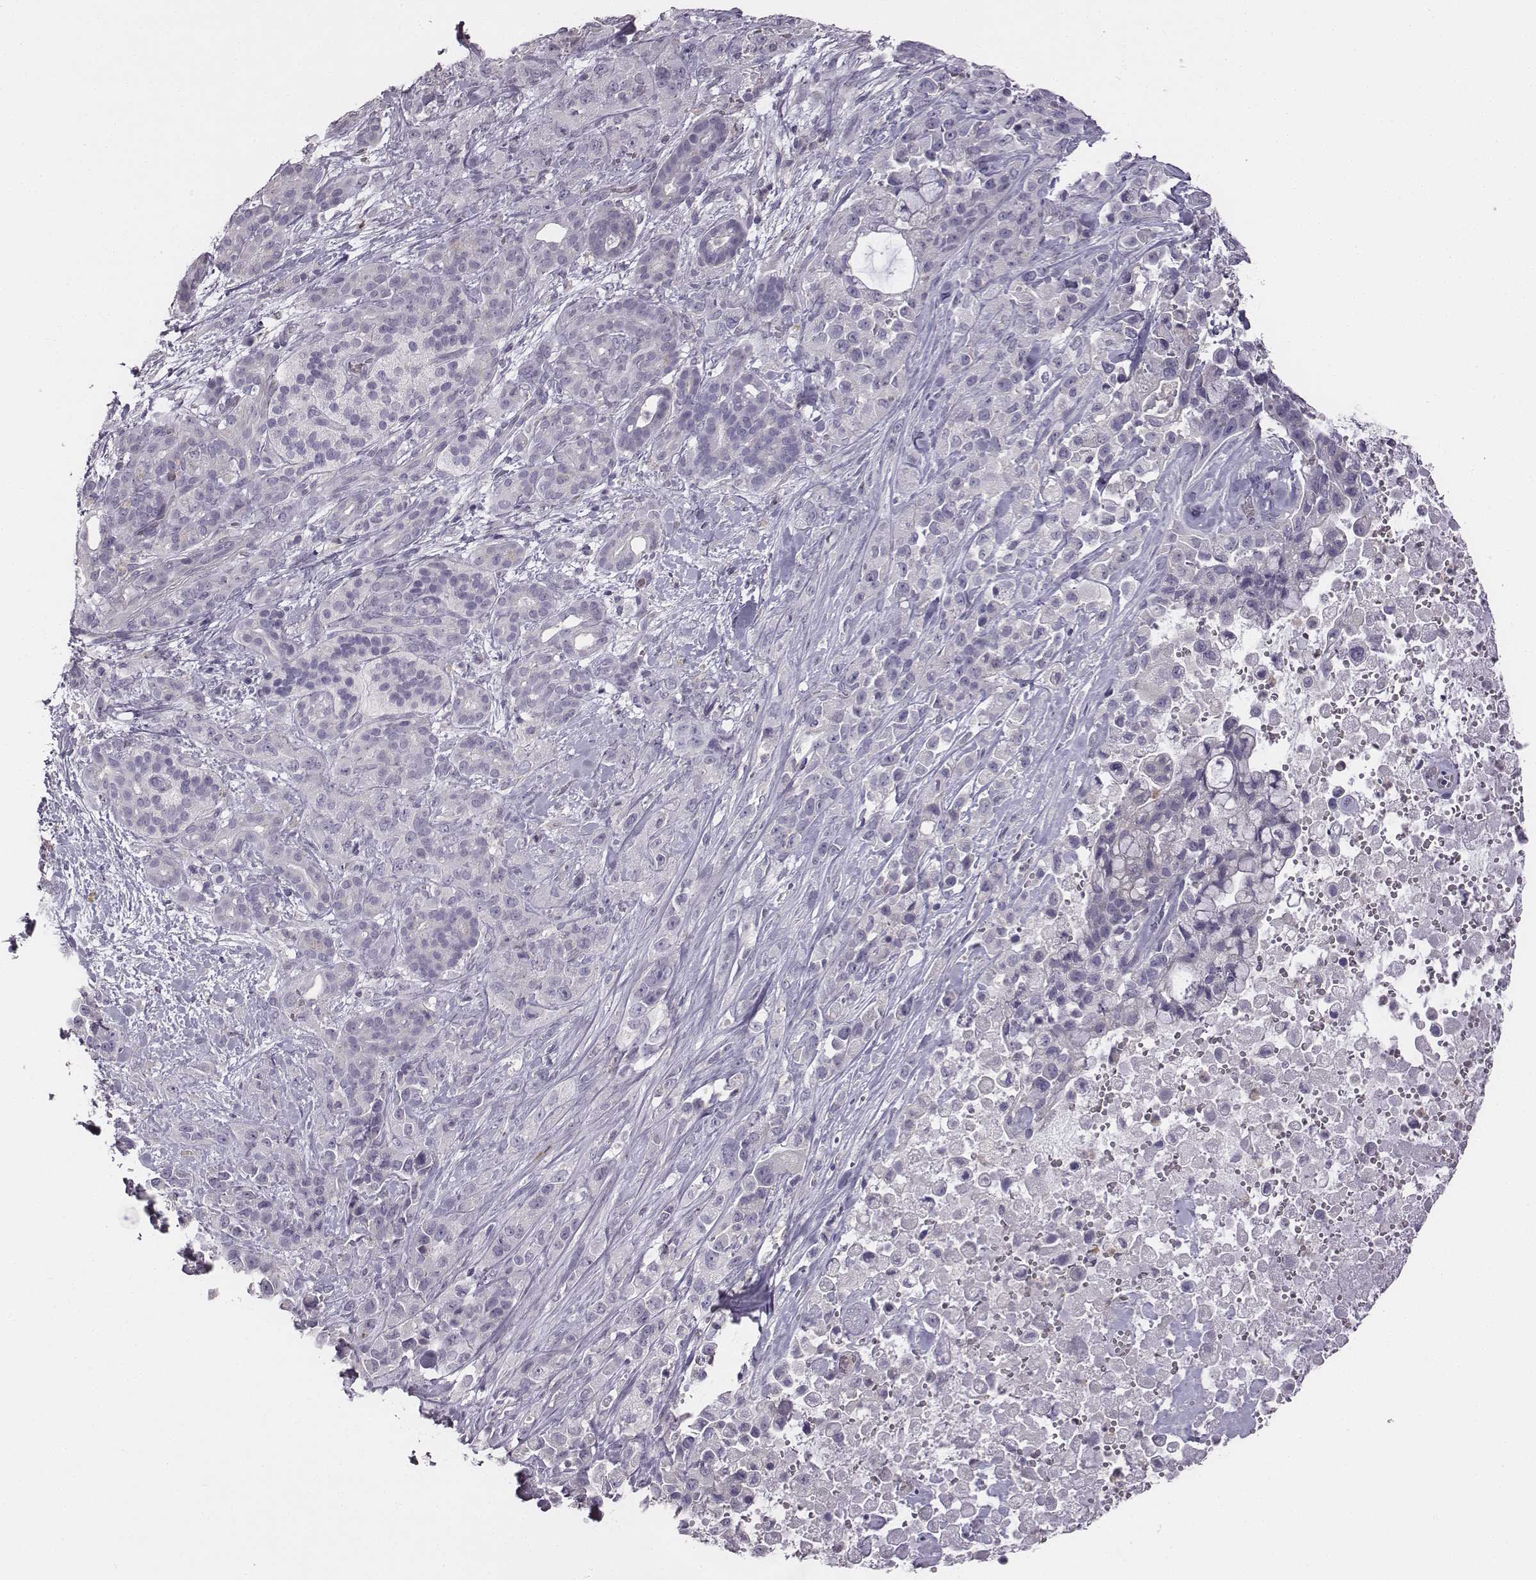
{"staining": {"intensity": "negative", "quantity": "none", "location": "none"}, "tissue": "pancreatic cancer", "cell_type": "Tumor cells", "image_type": "cancer", "snomed": [{"axis": "morphology", "description": "Adenocarcinoma, NOS"}, {"axis": "topography", "description": "Pancreas"}], "caption": "Immunohistochemistry photomicrograph of neoplastic tissue: pancreatic cancer stained with DAB (3,3'-diaminobenzidine) displays no significant protein positivity in tumor cells.", "gene": "ADAM7", "patient": {"sex": "male", "age": 44}}